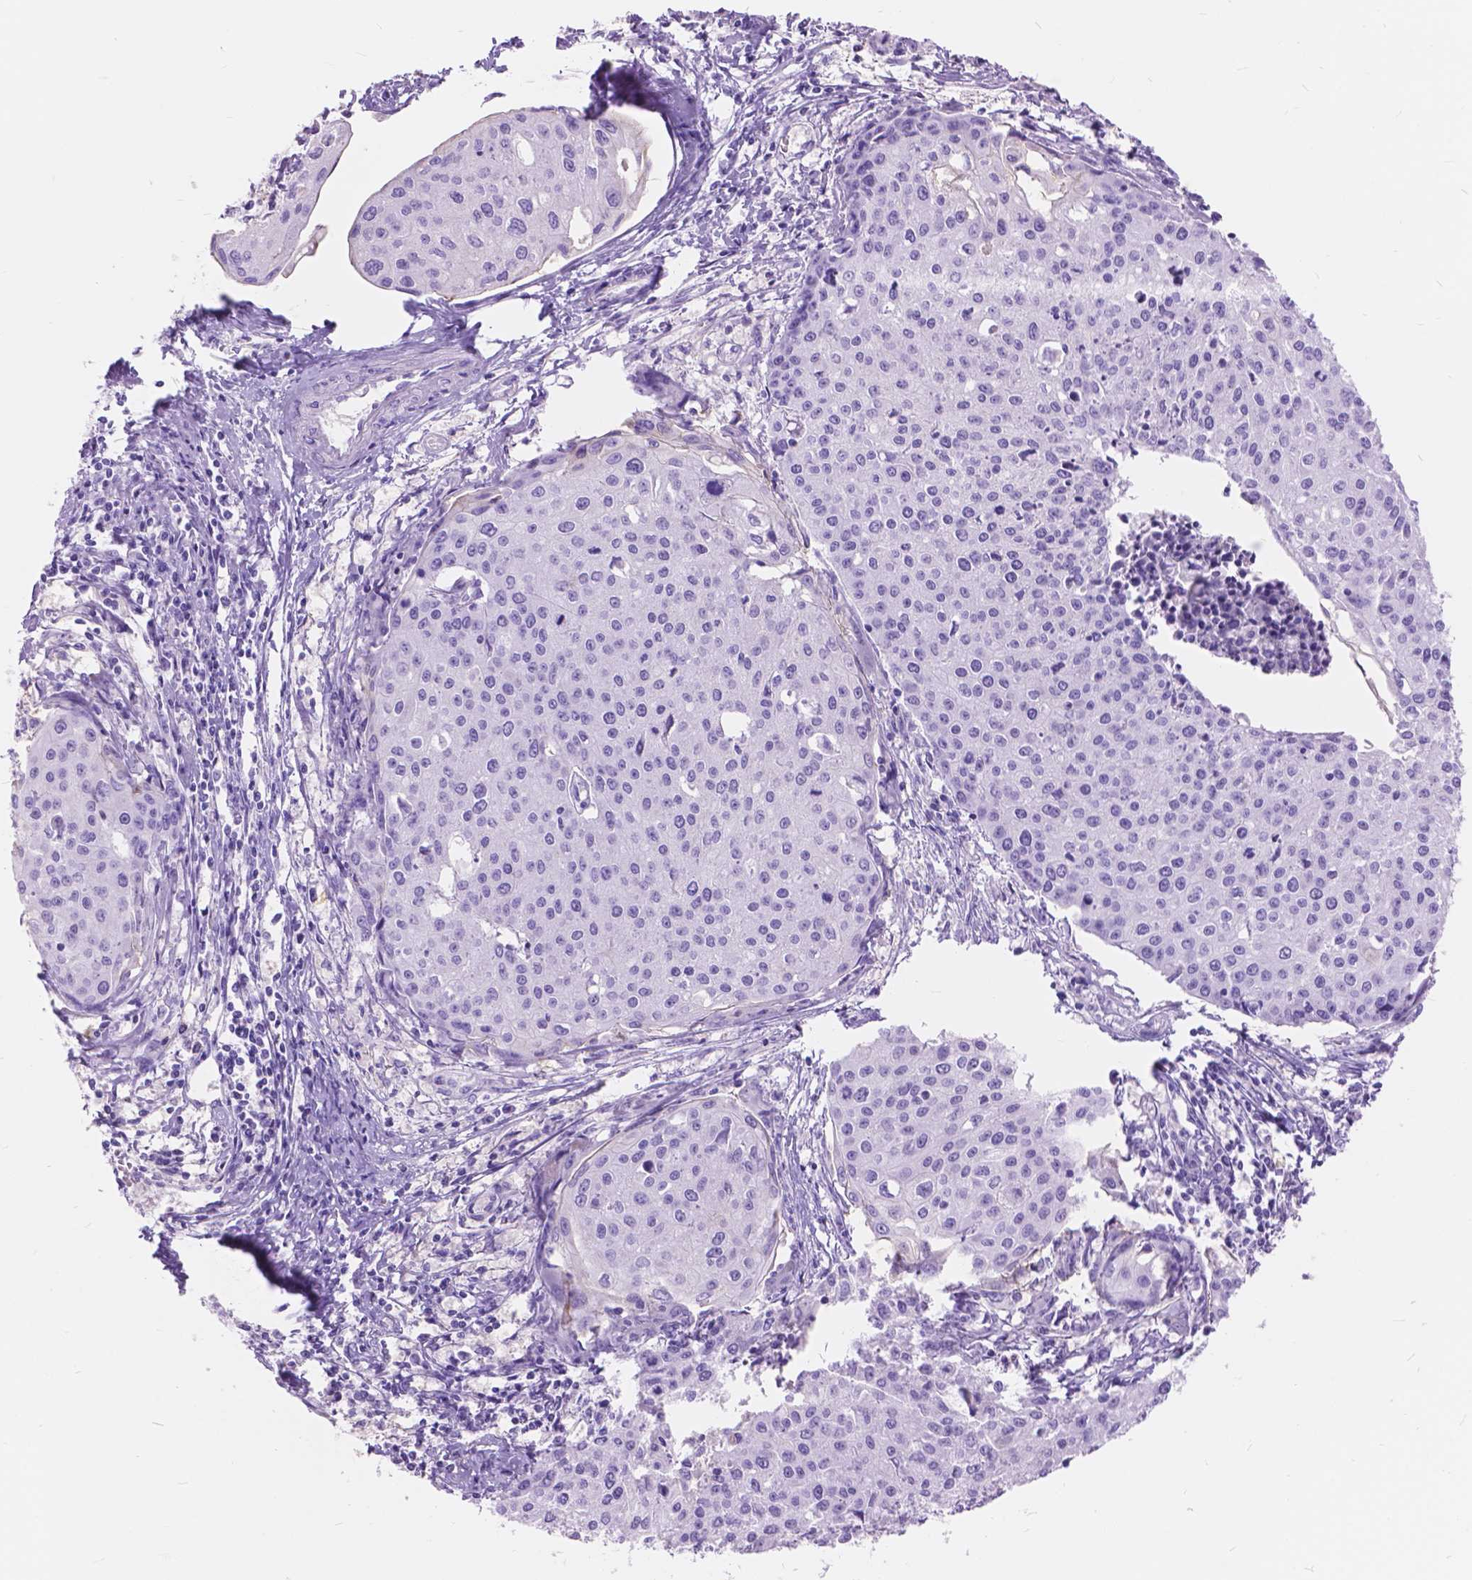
{"staining": {"intensity": "negative", "quantity": "none", "location": "none"}, "tissue": "cervical cancer", "cell_type": "Tumor cells", "image_type": "cancer", "snomed": [{"axis": "morphology", "description": "Squamous cell carcinoma, NOS"}, {"axis": "topography", "description": "Cervix"}], "caption": "Tumor cells are negative for protein expression in human cervical cancer.", "gene": "FOXL2", "patient": {"sex": "female", "age": 38}}